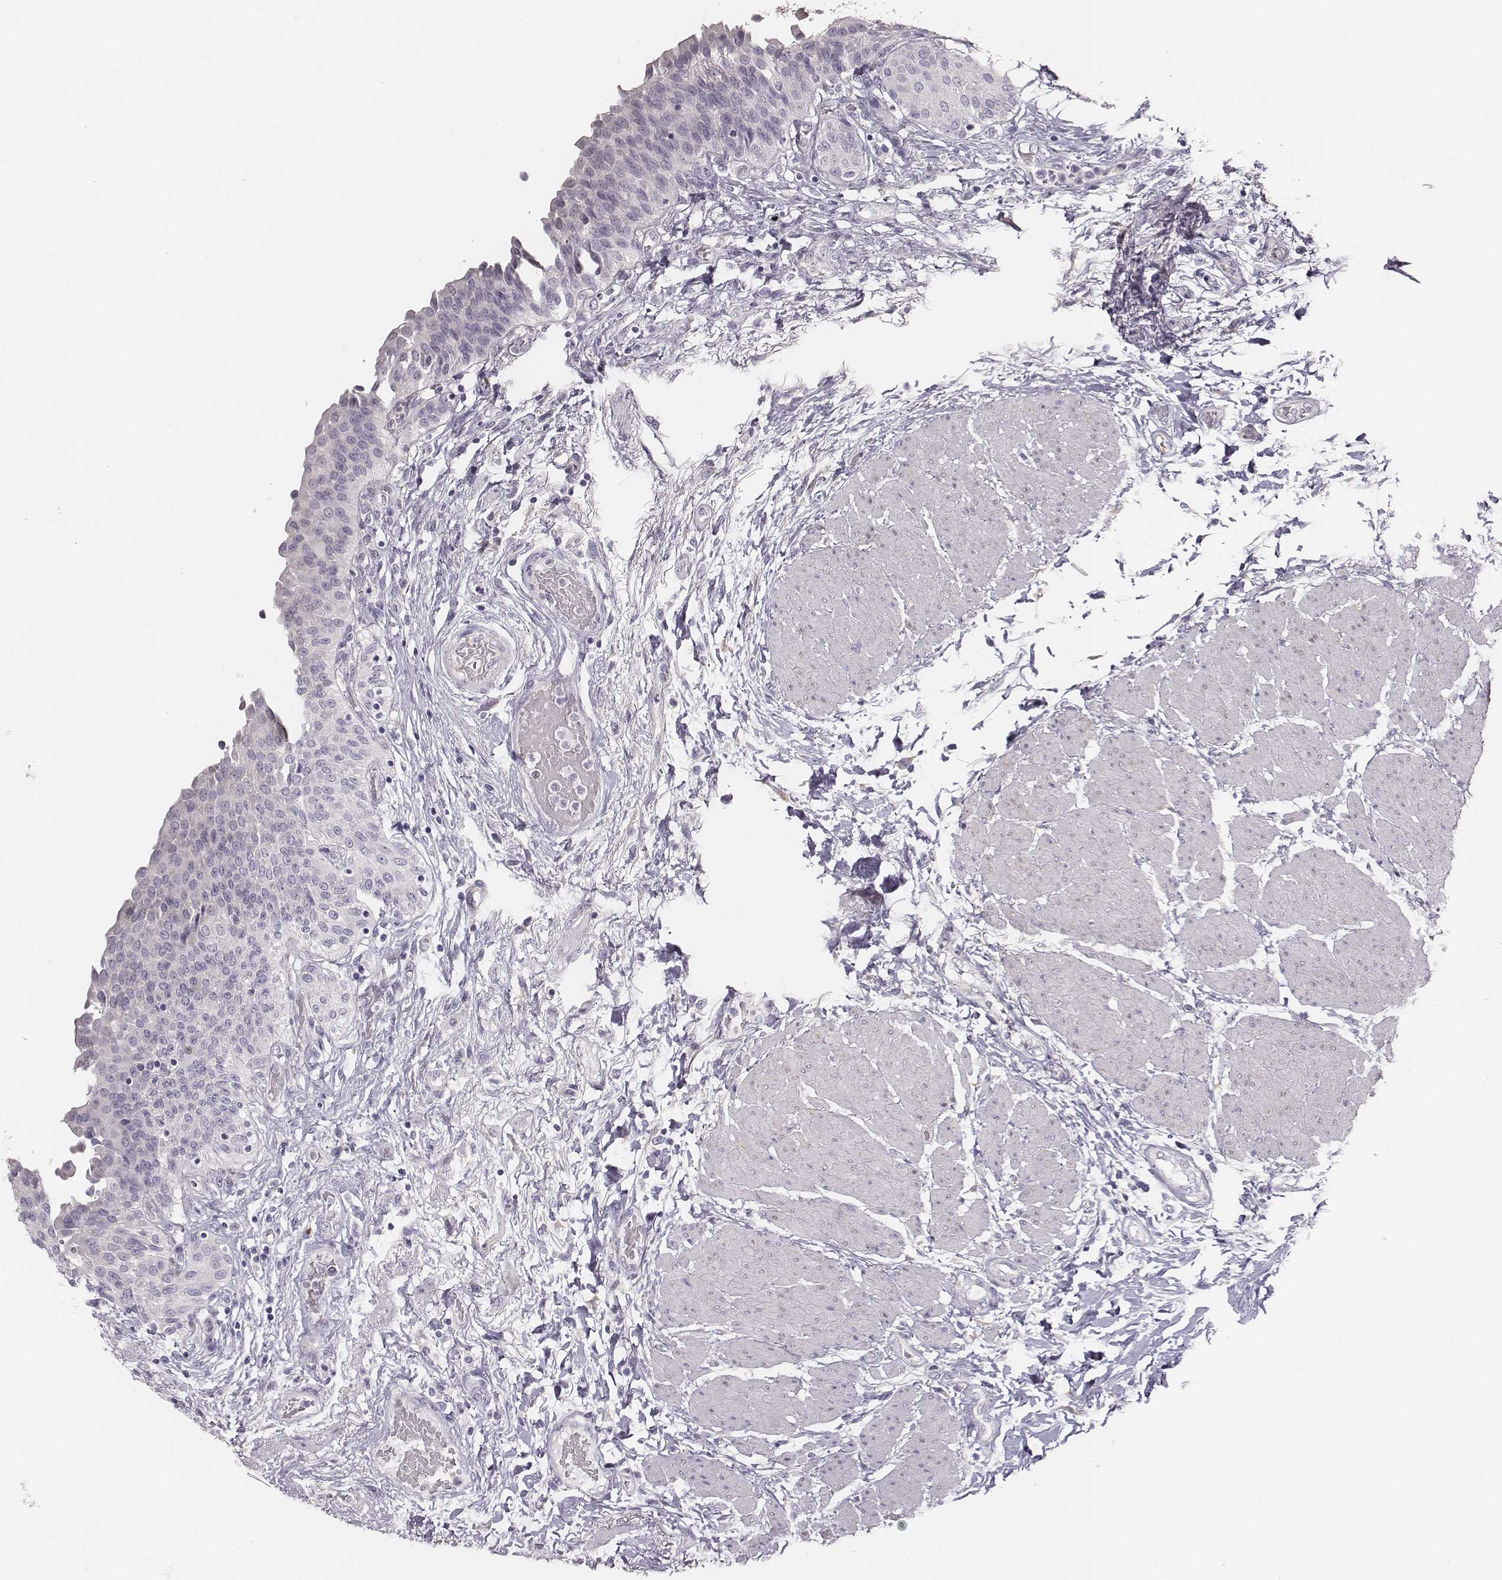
{"staining": {"intensity": "negative", "quantity": "none", "location": "none"}, "tissue": "urinary bladder", "cell_type": "Urothelial cells", "image_type": "normal", "snomed": [{"axis": "morphology", "description": "Normal tissue, NOS"}, {"axis": "morphology", "description": "Metaplasia, NOS"}, {"axis": "topography", "description": "Urinary bladder"}], "caption": "Benign urinary bladder was stained to show a protein in brown. There is no significant expression in urothelial cells. The staining was performed using DAB (3,3'-diaminobenzidine) to visualize the protein expression in brown, while the nuclei were stained in blue with hematoxylin (Magnification: 20x).", "gene": "PBK", "patient": {"sex": "male", "age": 68}}